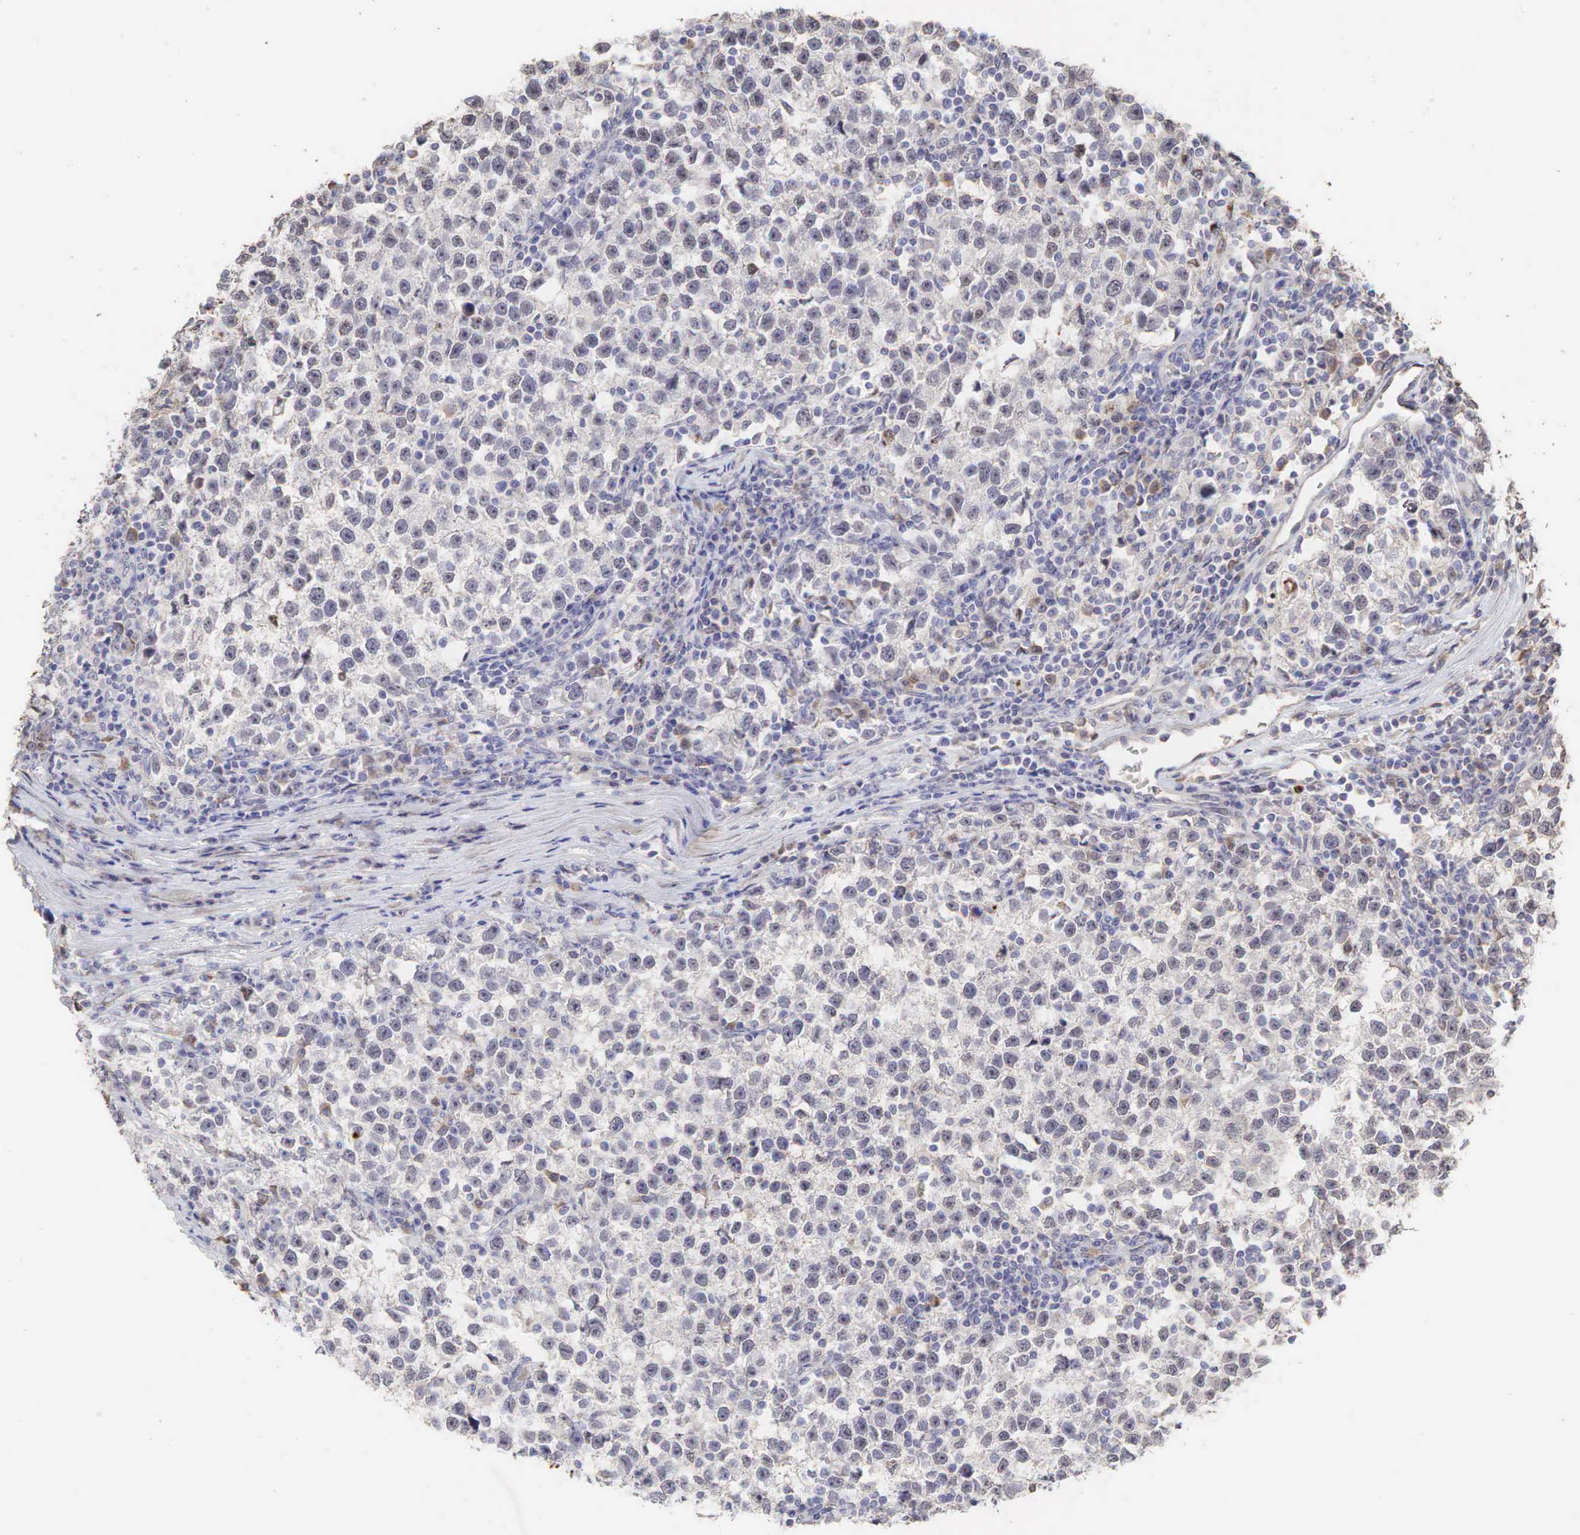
{"staining": {"intensity": "weak", "quantity": "<25%", "location": "cytoplasmic/membranous,nuclear"}, "tissue": "testis cancer", "cell_type": "Tumor cells", "image_type": "cancer", "snomed": [{"axis": "morphology", "description": "Seminoma, NOS"}, {"axis": "topography", "description": "Testis"}], "caption": "A high-resolution micrograph shows immunohistochemistry (IHC) staining of testis cancer (seminoma), which exhibits no significant positivity in tumor cells.", "gene": "DKC1", "patient": {"sex": "male", "age": 43}}